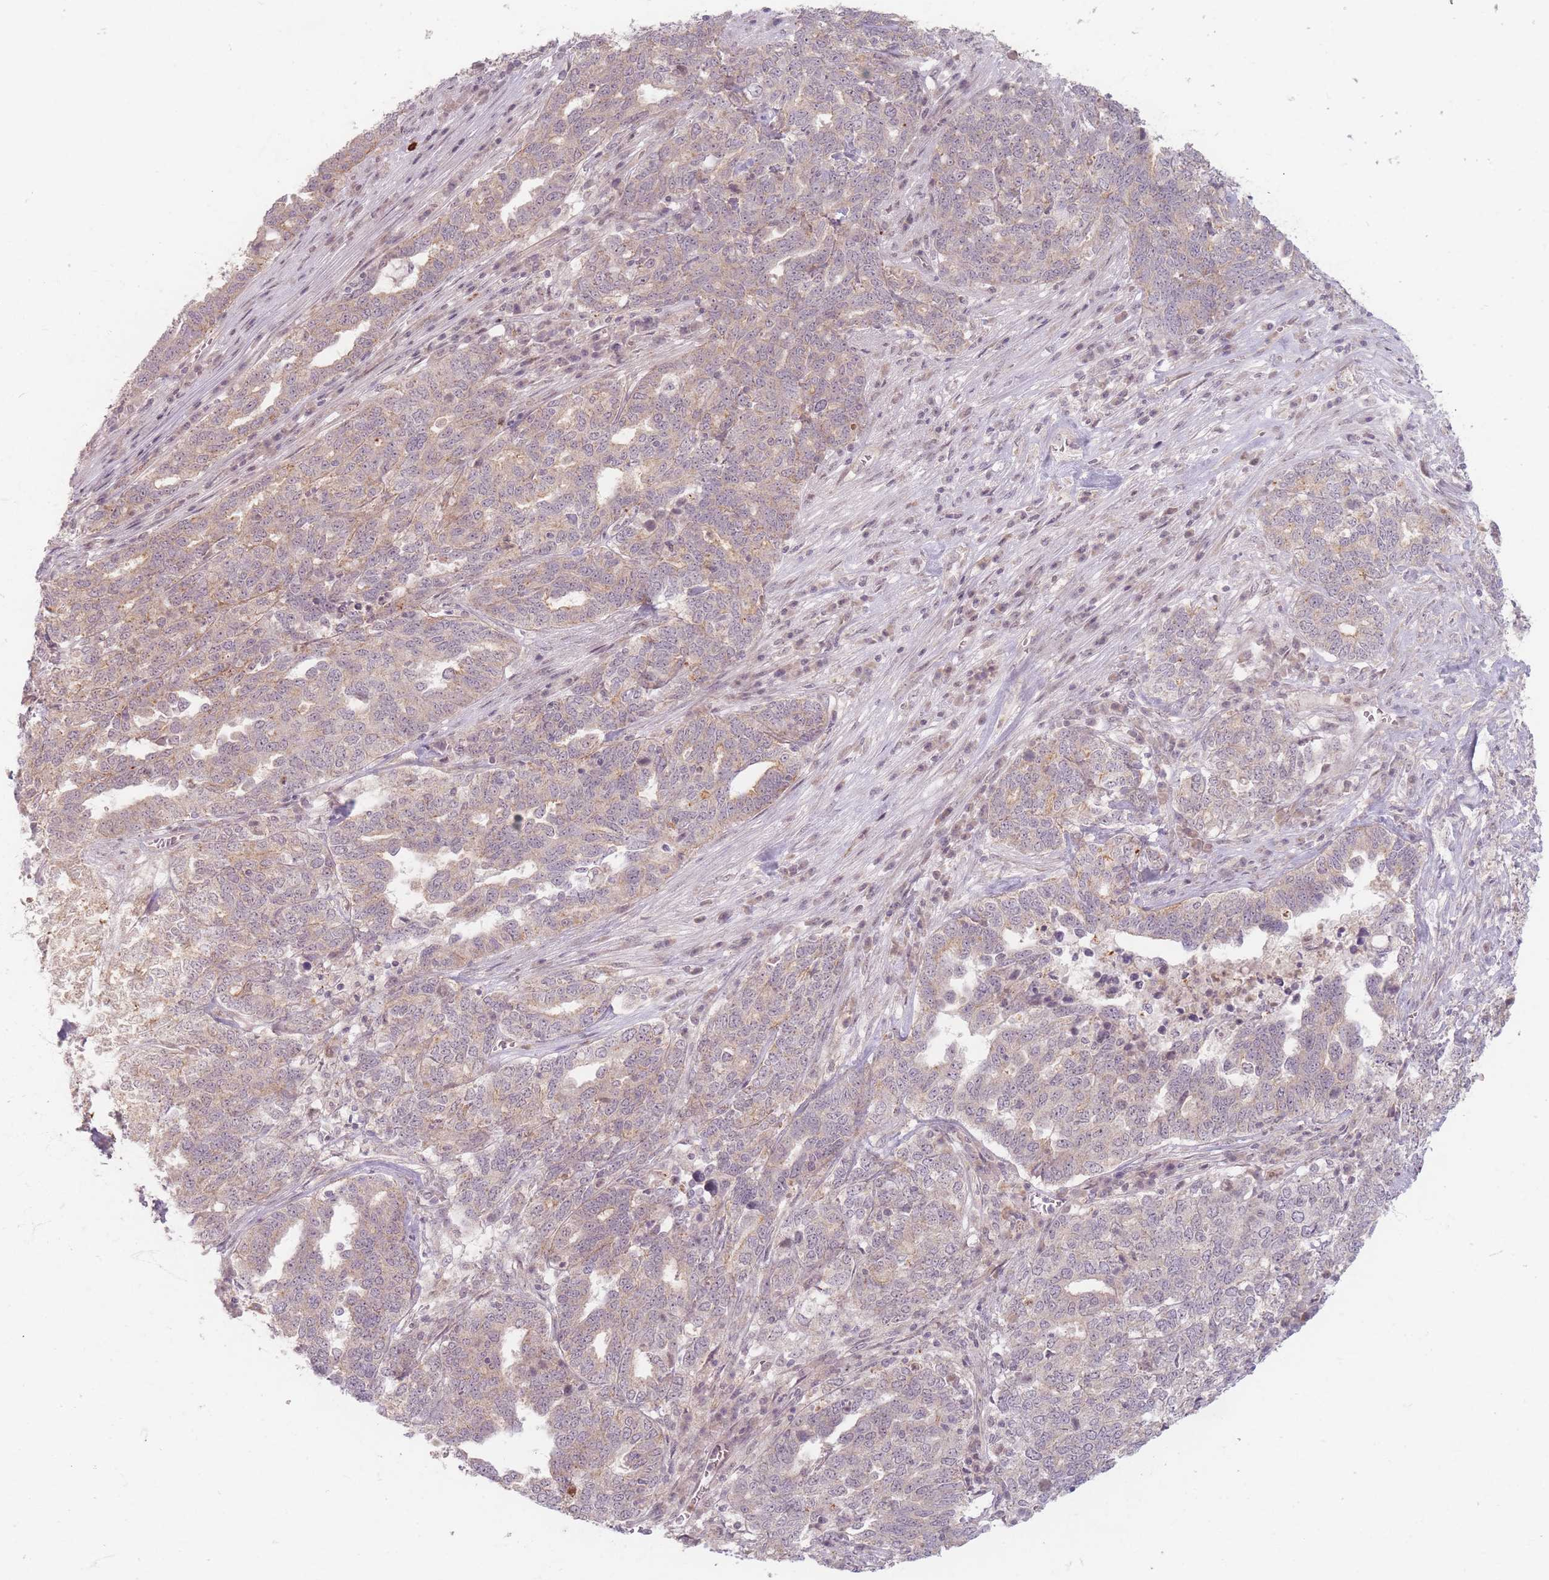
{"staining": {"intensity": "weak", "quantity": ">75%", "location": "cytoplasmic/membranous"}, "tissue": "ovarian cancer", "cell_type": "Tumor cells", "image_type": "cancer", "snomed": [{"axis": "morphology", "description": "Carcinoma, endometroid"}, {"axis": "topography", "description": "Ovary"}], "caption": "Endometroid carcinoma (ovarian) stained for a protein (brown) reveals weak cytoplasmic/membranous positive expression in about >75% of tumor cells.", "gene": "GABRA6", "patient": {"sex": "female", "age": 62}}